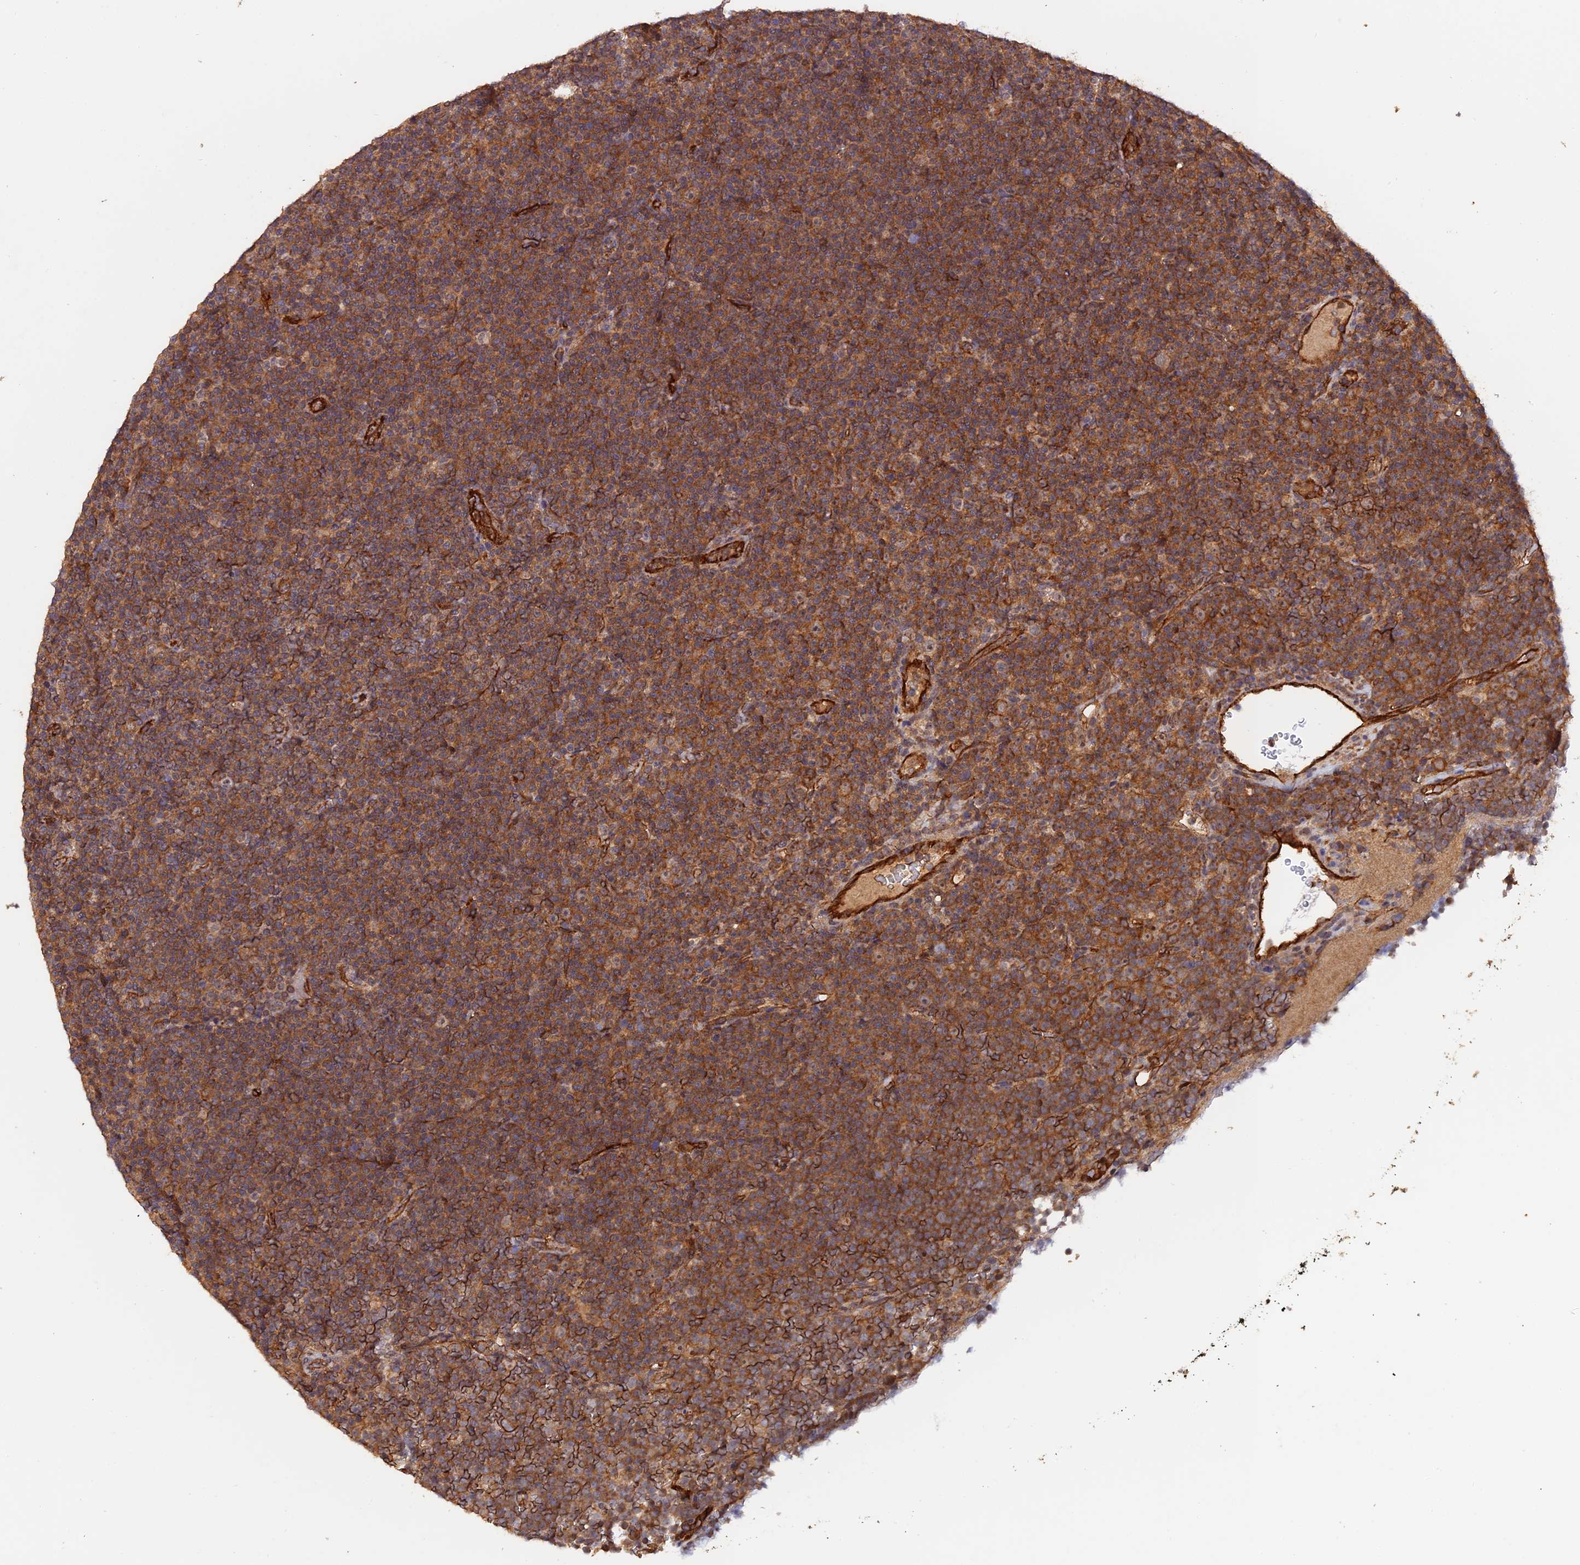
{"staining": {"intensity": "strong", "quantity": ">75%", "location": "cytoplasmic/membranous"}, "tissue": "lymphoma", "cell_type": "Tumor cells", "image_type": "cancer", "snomed": [{"axis": "morphology", "description": "Malignant lymphoma, non-Hodgkin's type, Low grade"}, {"axis": "topography", "description": "Lymph node"}], "caption": "Malignant lymphoma, non-Hodgkin's type (low-grade) stained with a brown dye reveals strong cytoplasmic/membranous positive expression in approximately >75% of tumor cells.", "gene": "RALGAPA2", "patient": {"sex": "female", "age": 67}}